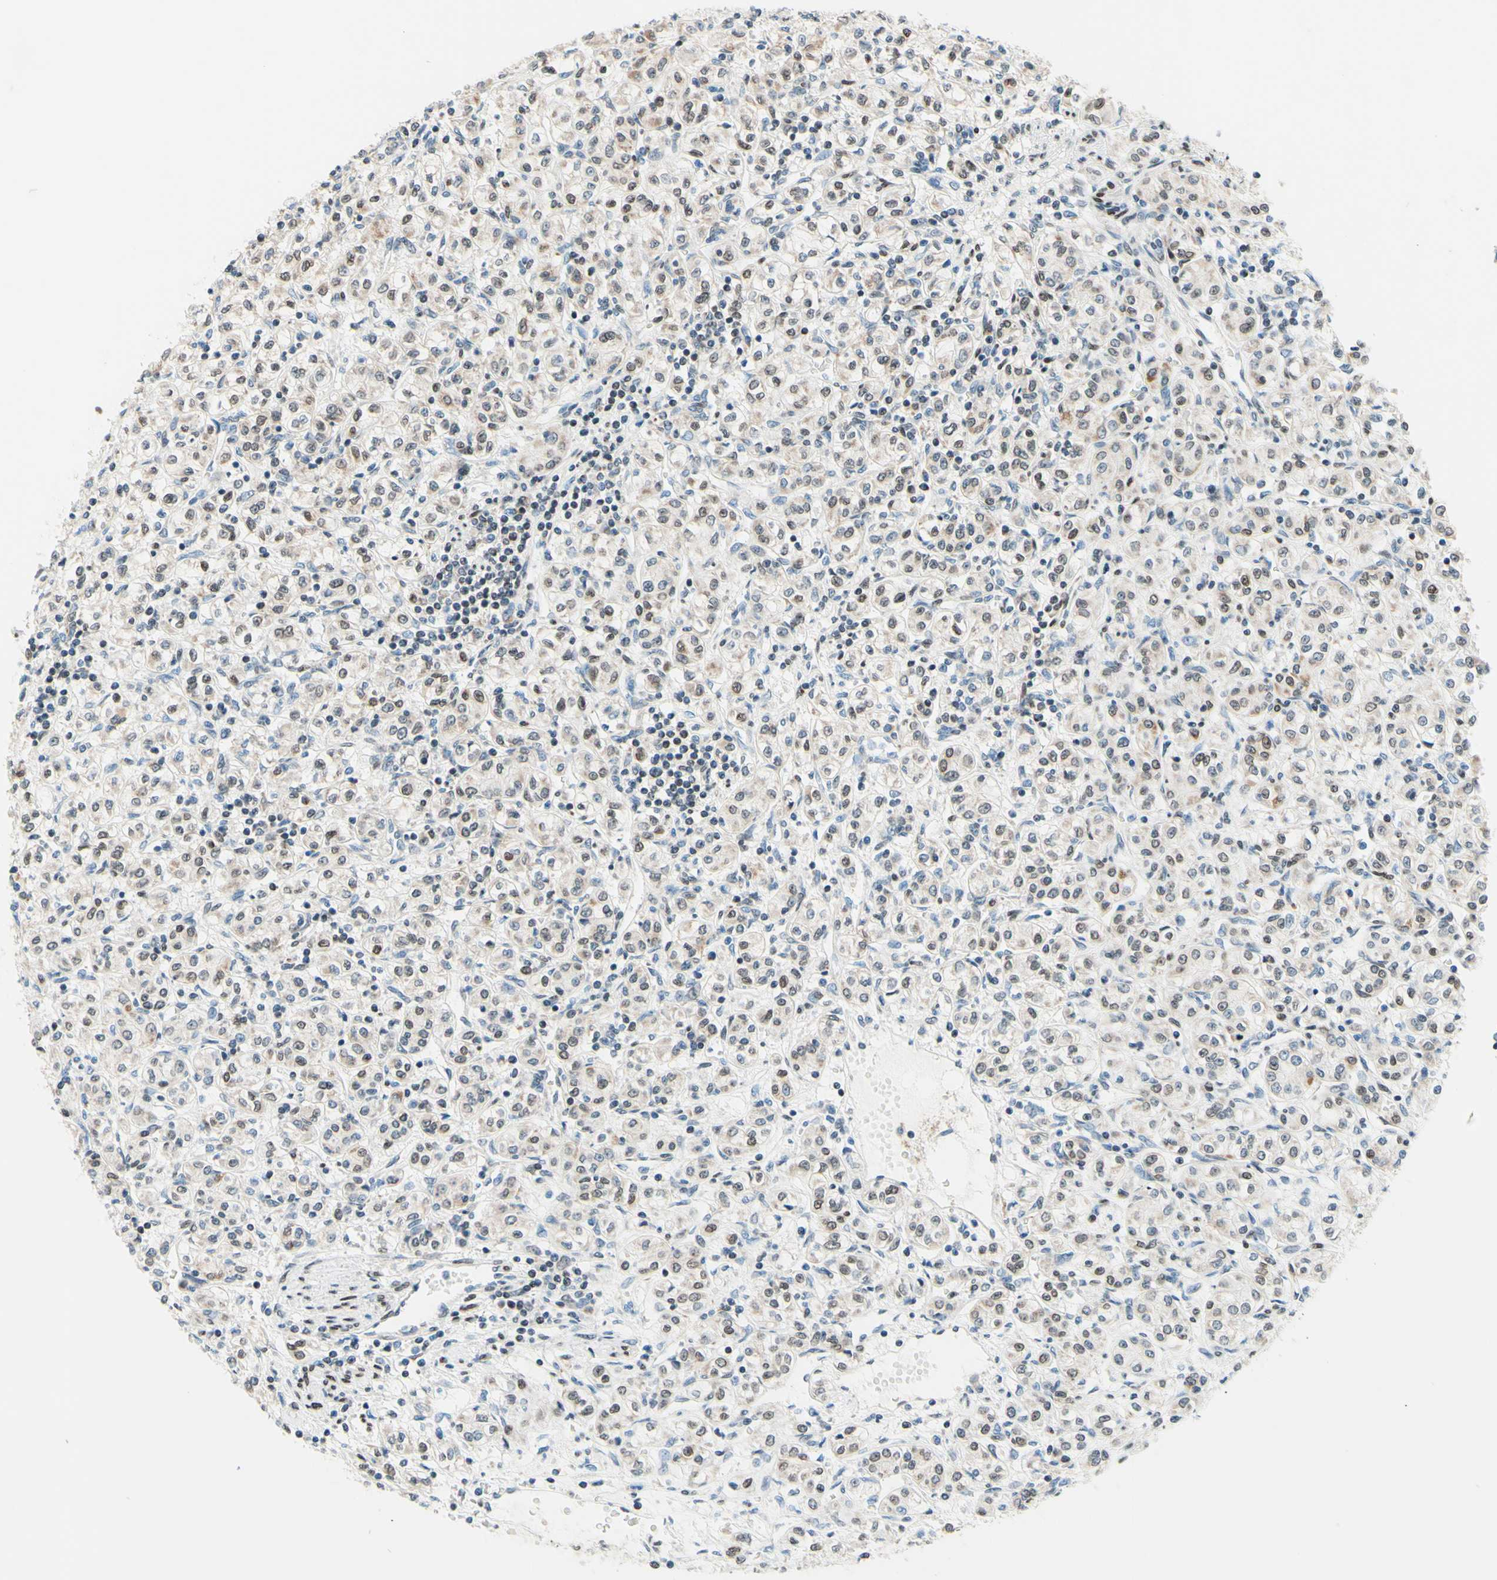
{"staining": {"intensity": "weak", "quantity": "25%-75%", "location": "cytoplasmic/membranous,nuclear"}, "tissue": "renal cancer", "cell_type": "Tumor cells", "image_type": "cancer", "snomed": [{"axis": "morphology", "description": "Adenocarcinoma, NOS"}, {"axis": "topography", "description": "Kidney"}], "caption": "This histopathology image reveals renal cancer stained with immunohistochemistry (IHC) to label a protein in brown. The cytoplasmic/membranous and nuclear of tumor cells show weak positivity for the protein. Nuclei are counter-stained blue.", "gene": "CBX7", "patient": {"sex": "male", "age": 77}}